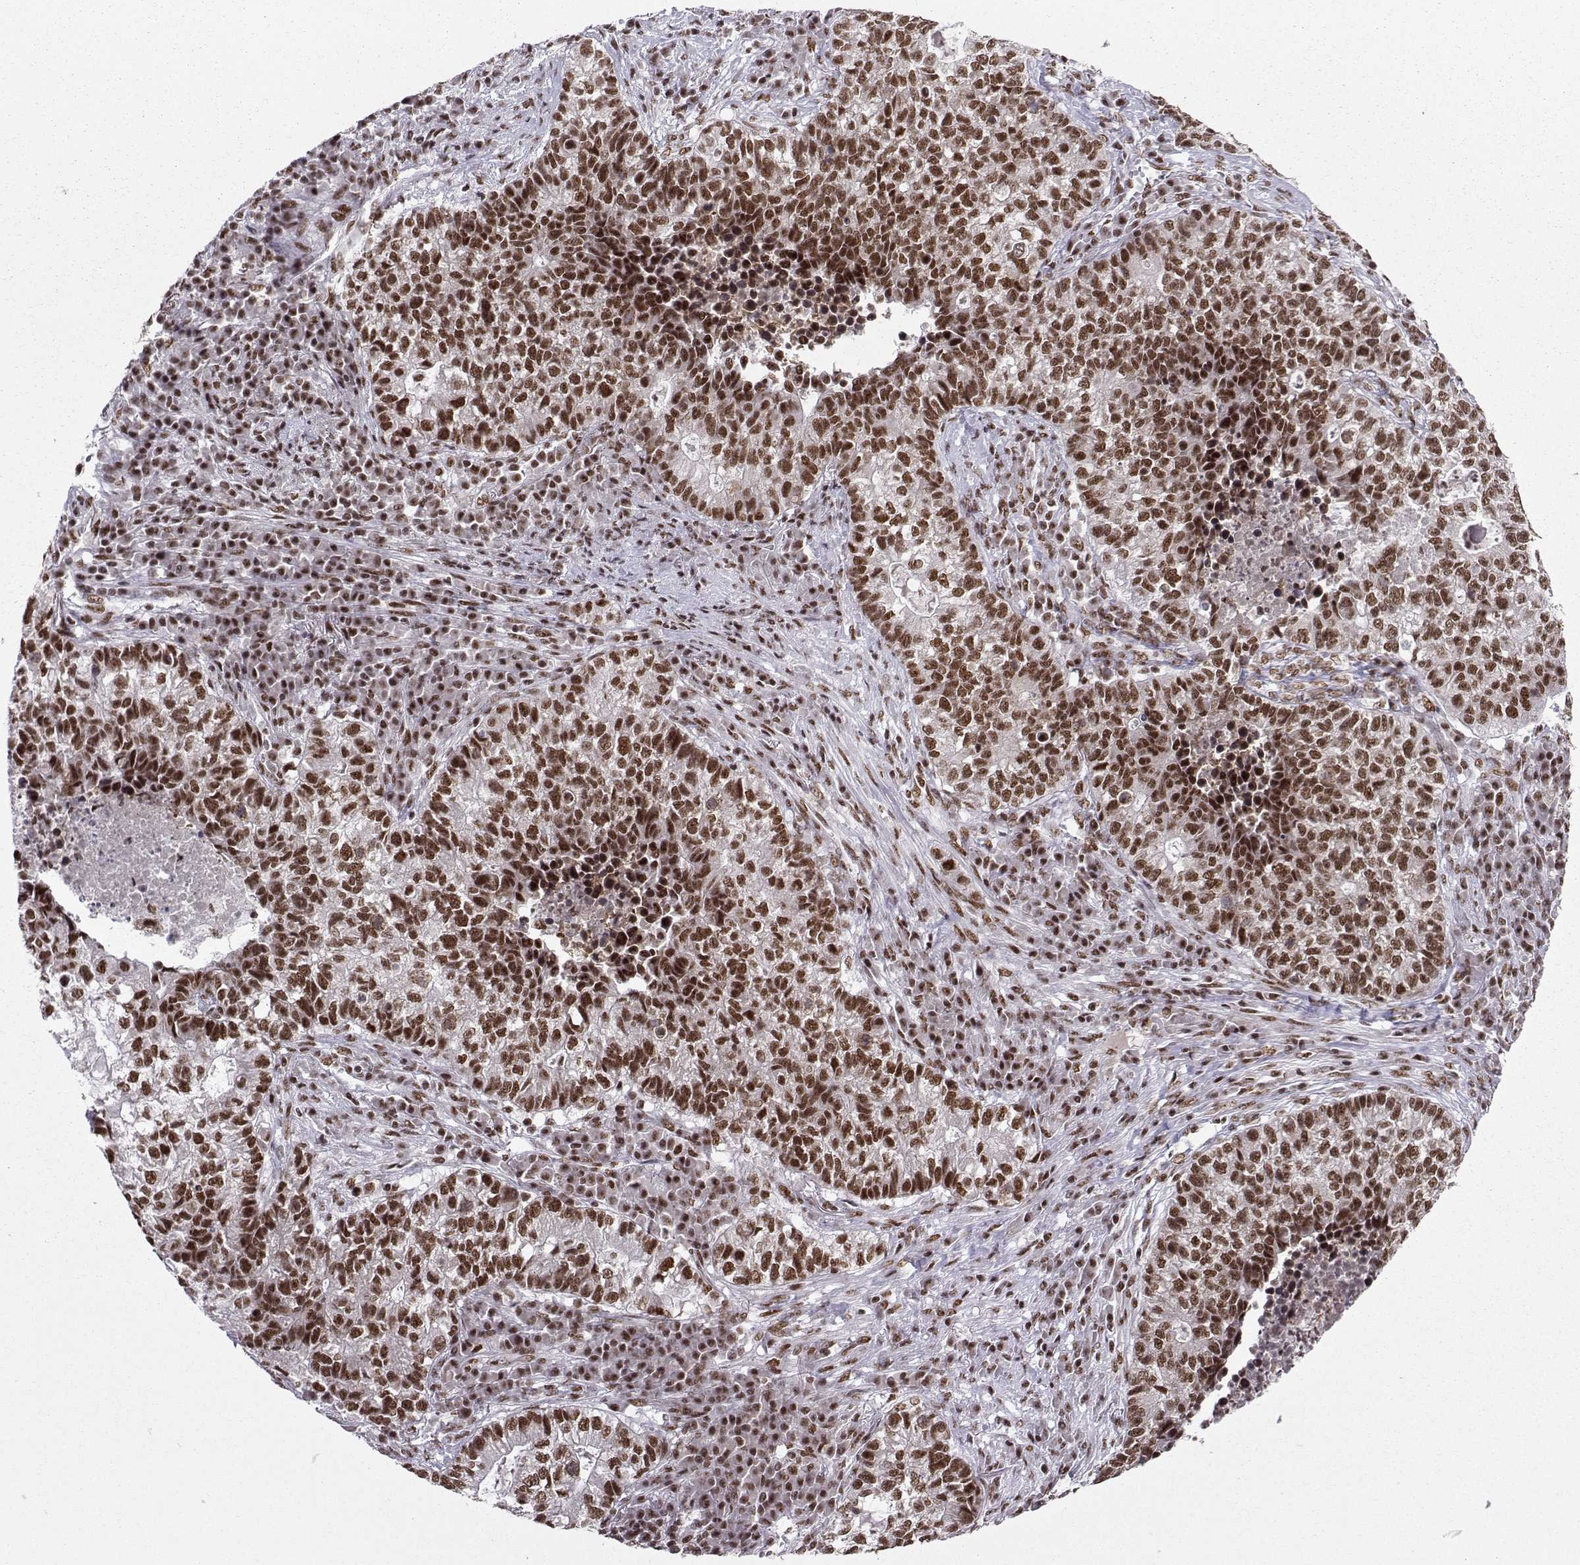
{"staining": {"intensity": "moderate", "quantity": ">75%", "location": "nuclear"}, "tissue": "lung cancer", "cell_type": "Tumor cells", "image_type": "cancer", "snomed": [{"axis": "morphology", "description": "Adenocarcinoma, NOS"}, {"axis": "topography", "description": "Lung"}], "caption": "Lung cancer (adenocarcinoma) stained with a brown dye shows moderate nuclear positive expression in about >75% of tumor cells.", "gene": "SNRPB2", "patient": {"sex": "male", "age": 57}}